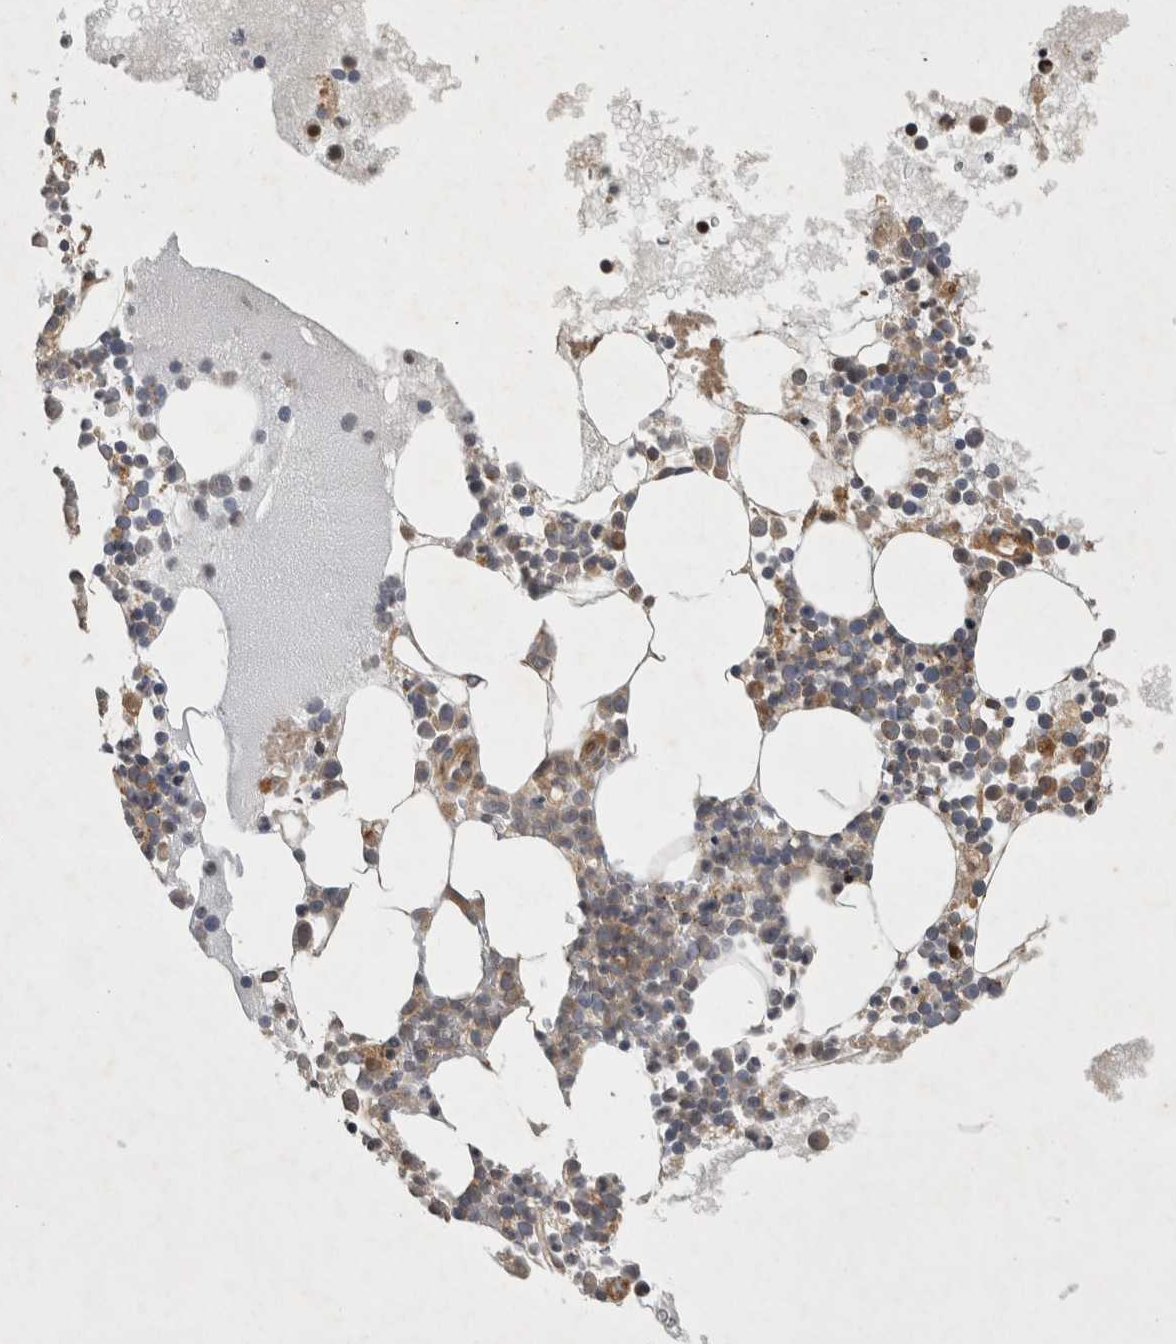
{"staining": {"intensity": "moderate", "quantity": "<25%", "location": "cytoplasmic/membranous"}, "tissue": "bone marrow", "cell_type": "Hematopoietic cells", "image_type": "normal", "snomed": [{"axis": "morphology", "description": "Normal tissue, NOS"}, {"axis": "morphology", "description": "Inflammation, NOS"}, {"axis": "topography", "description": "Bone marrow"}], "caption": "Bone marrow stained with immunohistochemistry shows moderate cytoplasmic/membranous staining in approximately <25% of hematopoietic cells.", "gene": "SERAC1", "patient": {"sex": "female", "age": 45}}